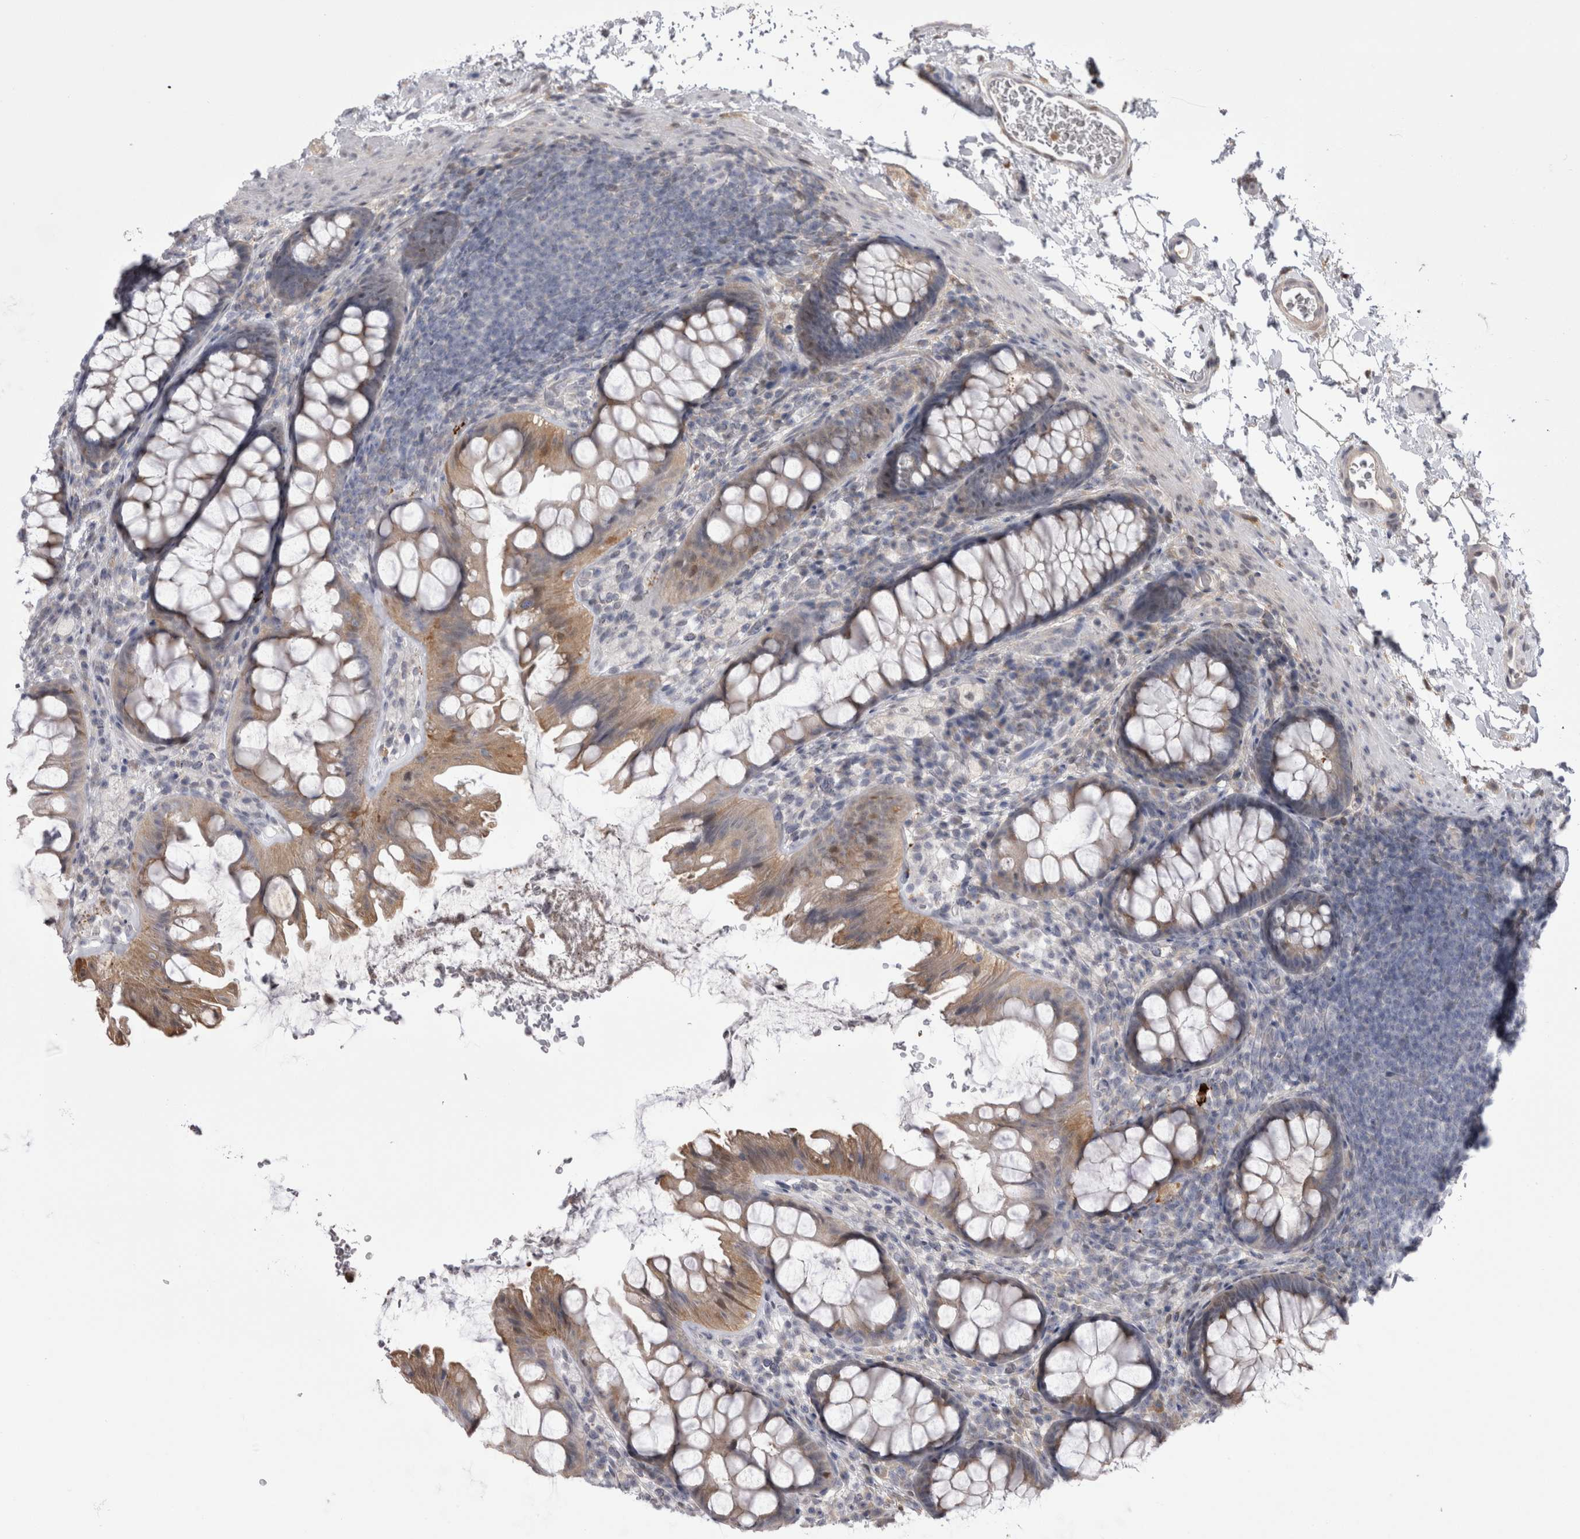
{"staining": {"intensity": "negative", "quantity": "none", "location": "none"}, "tissue": "colon", "cell_type": "Endothelial cells", "image_type": "normal", "snomed": [{"axis": "morphology", "description": "Normal tissue, NOS"}, {"axis": "topography", "description": "Colon"}], "caption": "High magnification brightfield microscopy of normal colon stained with DAB (brown) and counterstained with hematoxylin (blue): endothelial cells show no significant positivity. (DAB IHC, high magnification).", "gene": "CHIC1", "patient": {"sex": "female", "age": 62}}